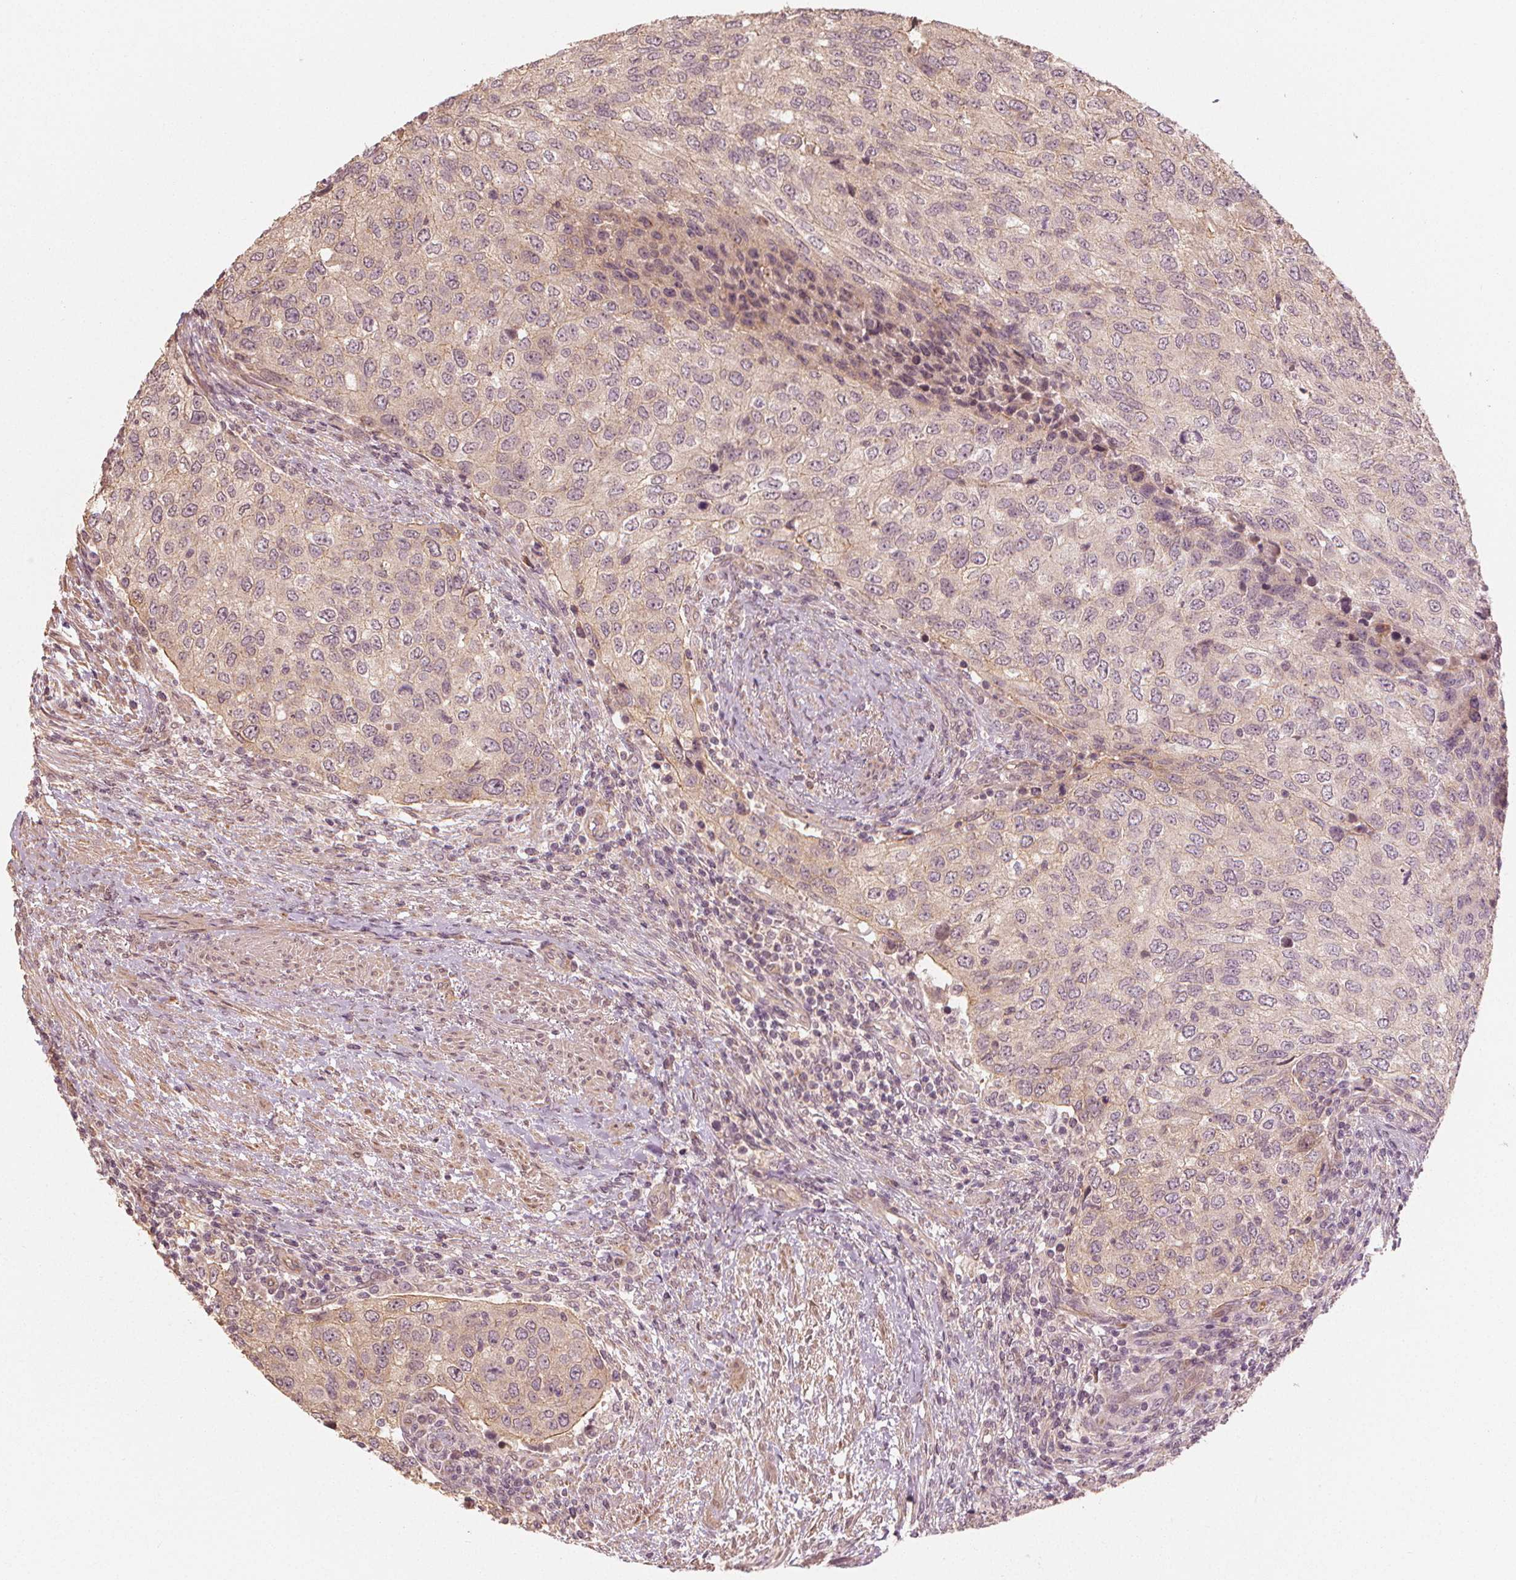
{"staining": {"intensity": "negative", "quantity": "none", "location": "none"}, "tissue": "urothelial cancer", "cell_type": "Tumor cells", "image_type": "cancer", "snomed": [{"axis": "morphology", "description": "Urothelial carcinoma, High grade"}, {"axis": "topography", "description": "Urinary bladder"}], "caption": "Tumor cells show no significant expression in urothelial carcinoma (high-grade). (DAB IHC with hematoxylin counter stain).", "gene": "CLBA1", "patient": {"sex": "female", "age": 78}}